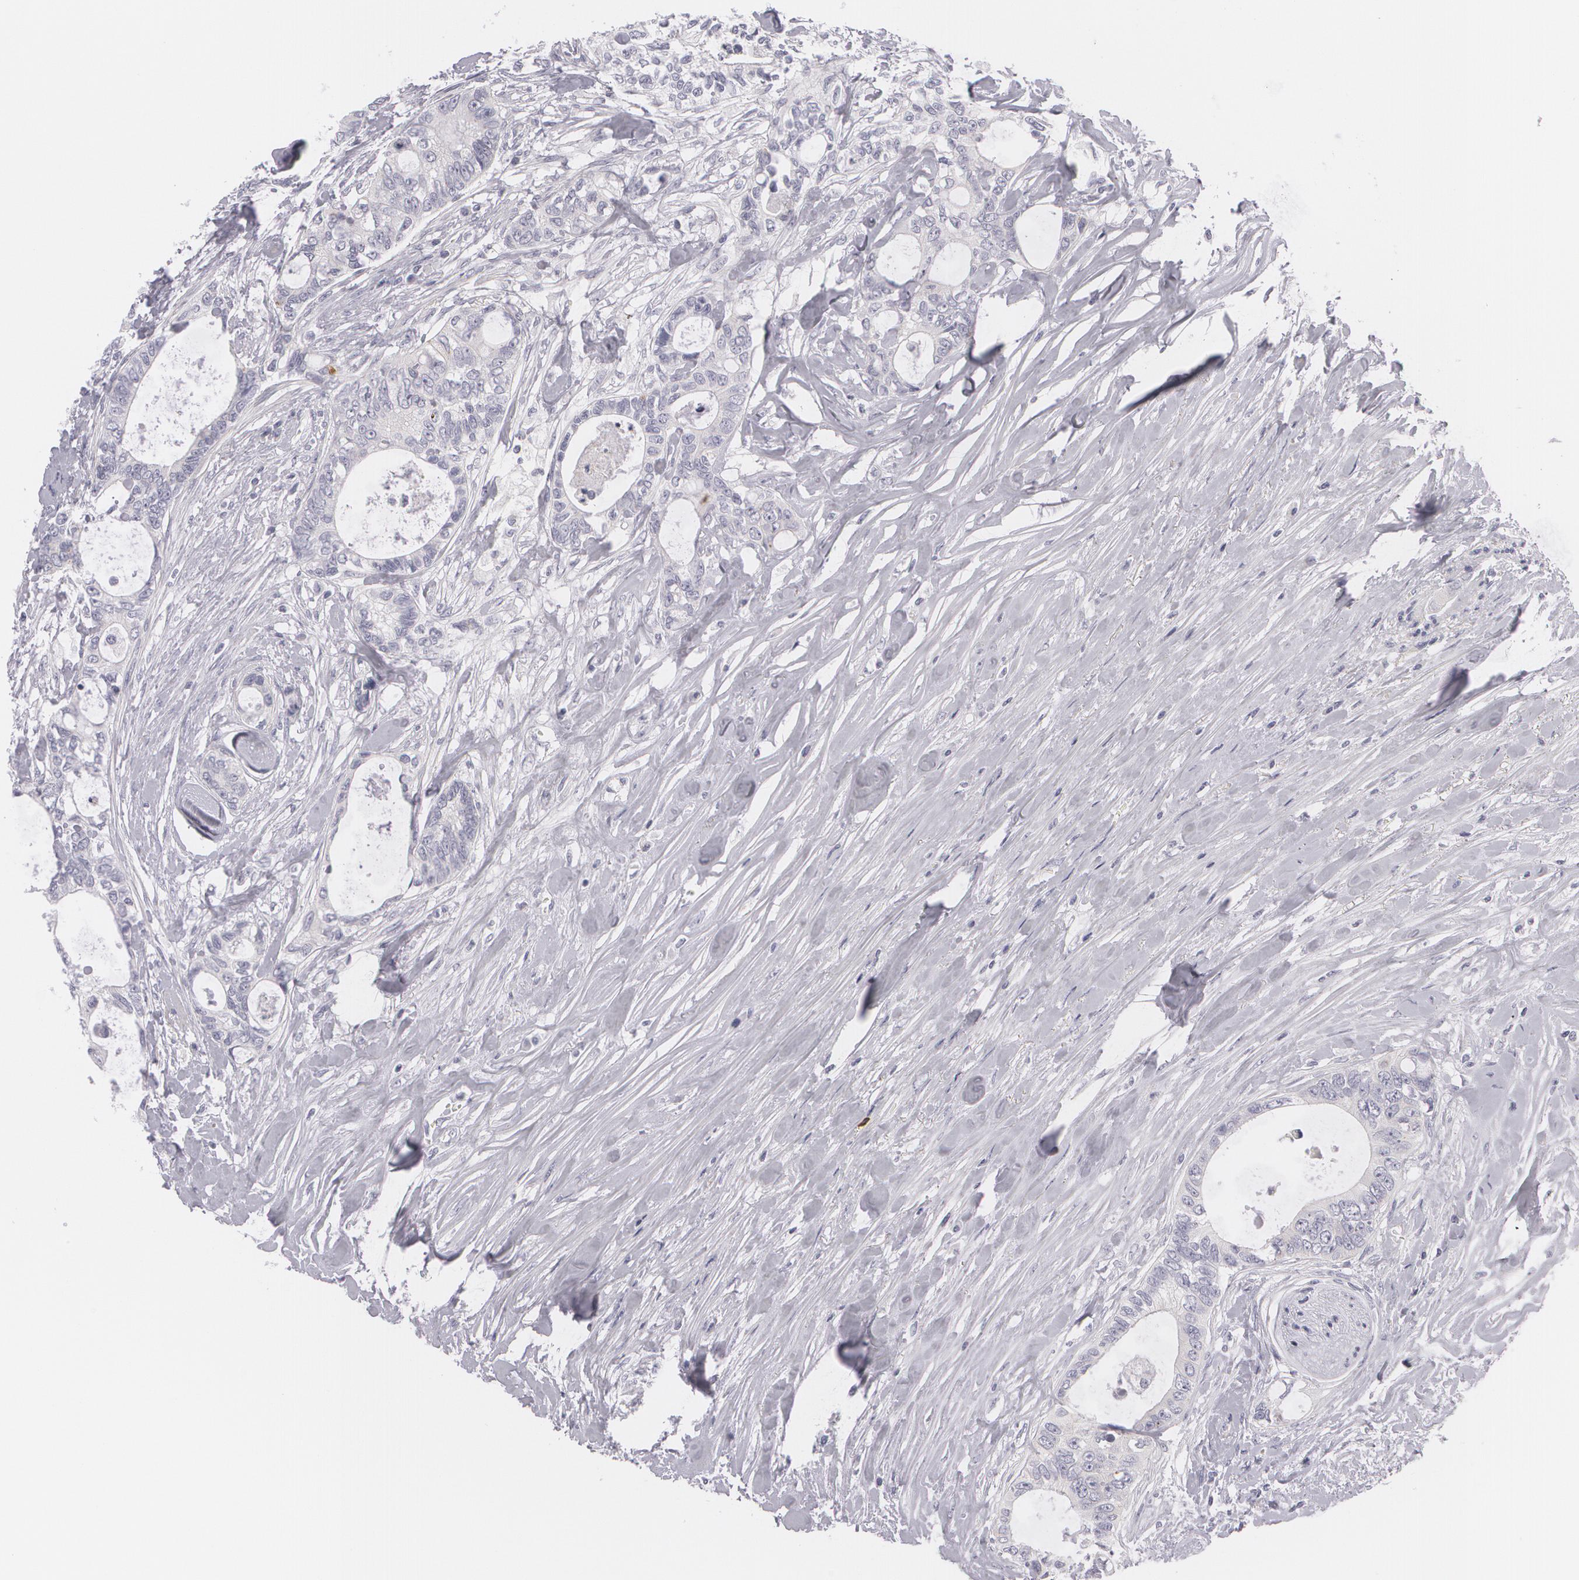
{"staining": {"intensity": "negative", "quantity": "none", "location": "none"}, "tissue": "colorectal cancer", "cell_type": "Tumor cells", "image_type": "cancer", "snomed": [{"axis": "morphology", "description": "Adenocarcinoma, NOS"}, {"axis": "topography", "description": "Rectum"}], "caption": "The micrograph reveals no significant positivity in tumor cells of colorectal cancer. (DAB immunohistochemistry, high magnification).", "gene": "FAM181A", "patient": {"sex": "female", "age": 57}}